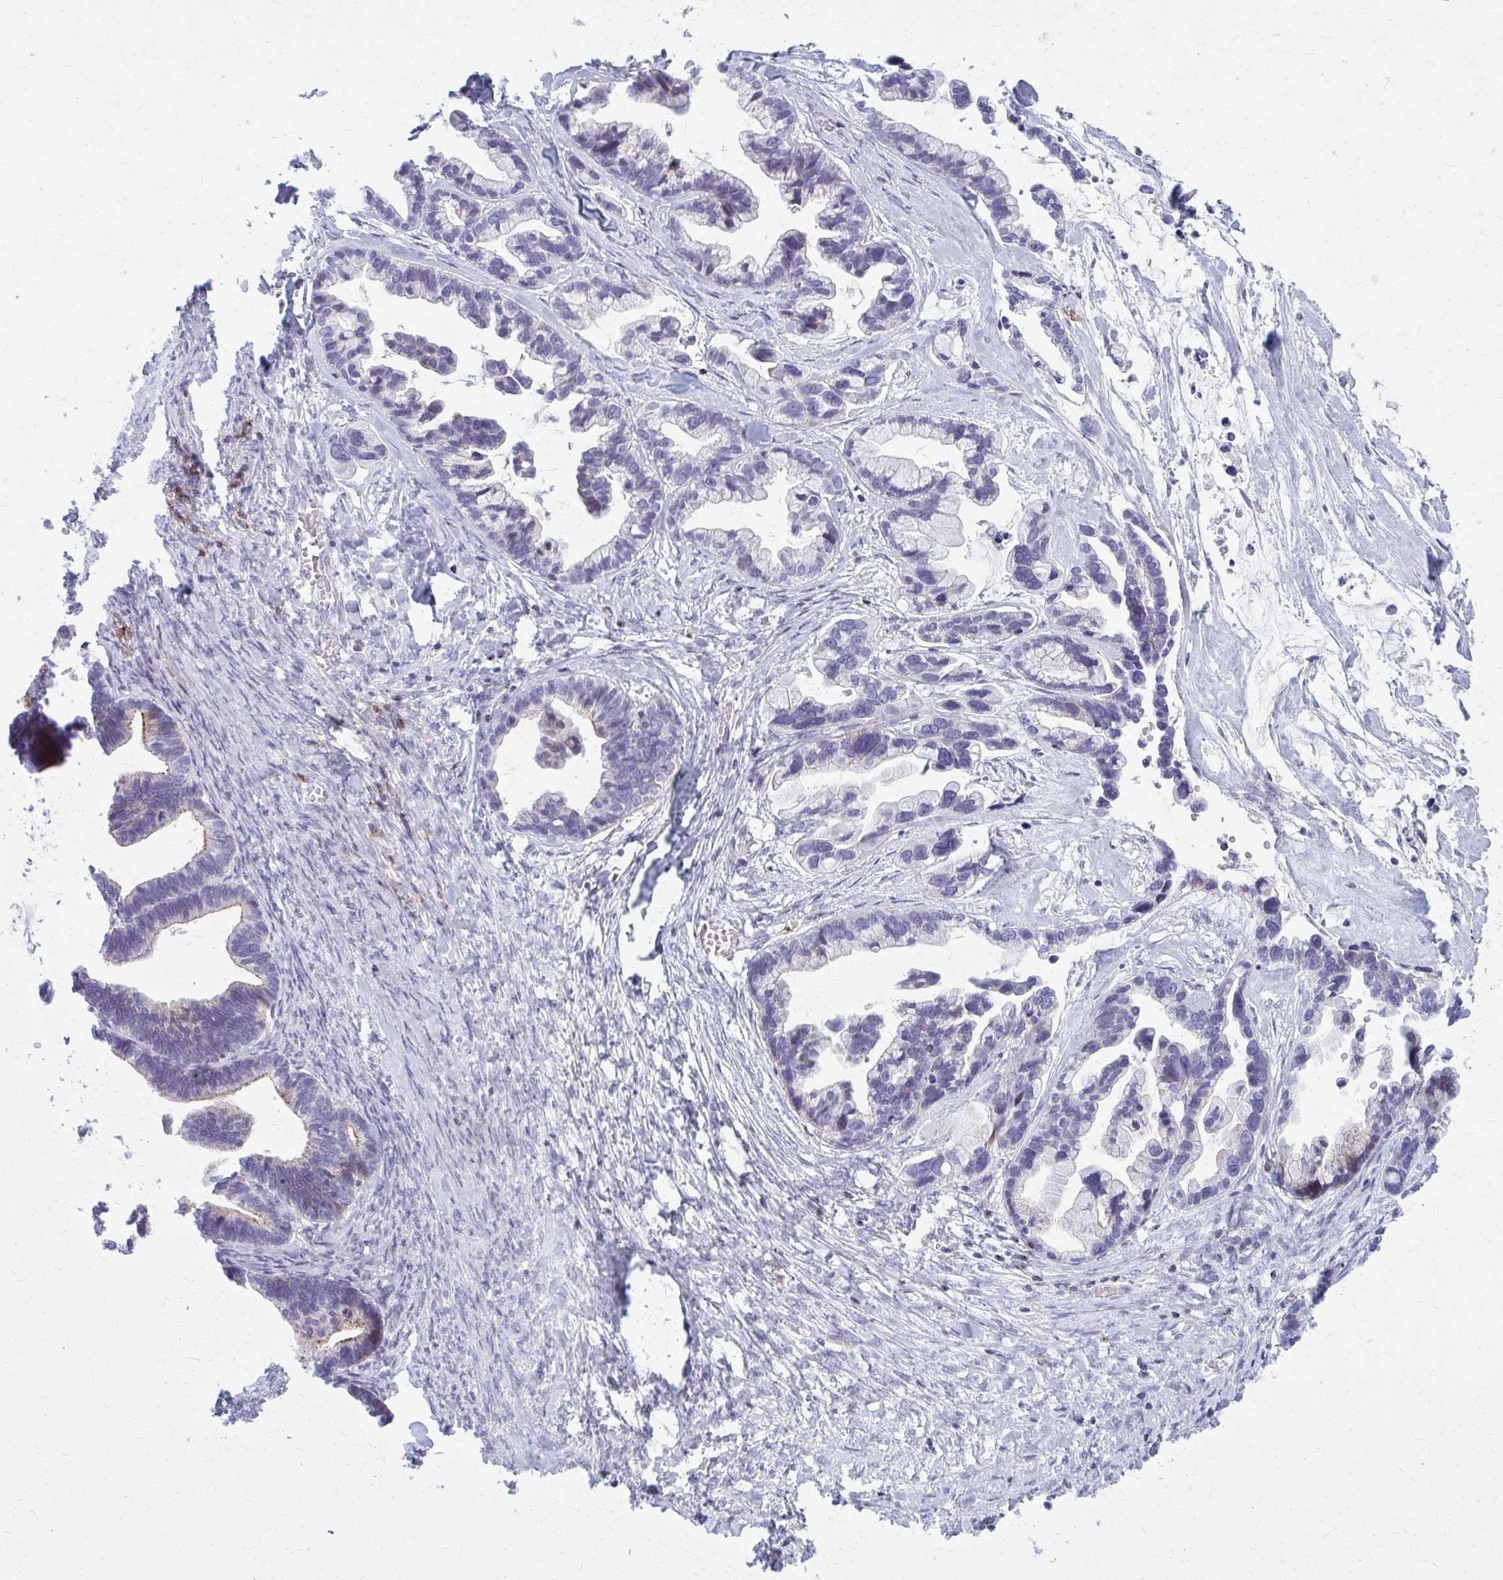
{"staining": {"intensity": "negative", "quantity": "none", "location": "none"}, "tissue": "ovarian cancer", "cell_type": "Tumor cells", "image_type": "cancer", "snomed": [{"axis": "morphology", "description": "Cystadenocarcinoma, serous, NOS"}, {"axis": "topography", "description": "Ovary"}], "caption": "Immunohistochemistry of ovarian serous cystadenocarcinoma displays no expression in tumor cells.", "gene": "PEDS1", "patient": {"sex": "female", "age": 56}}